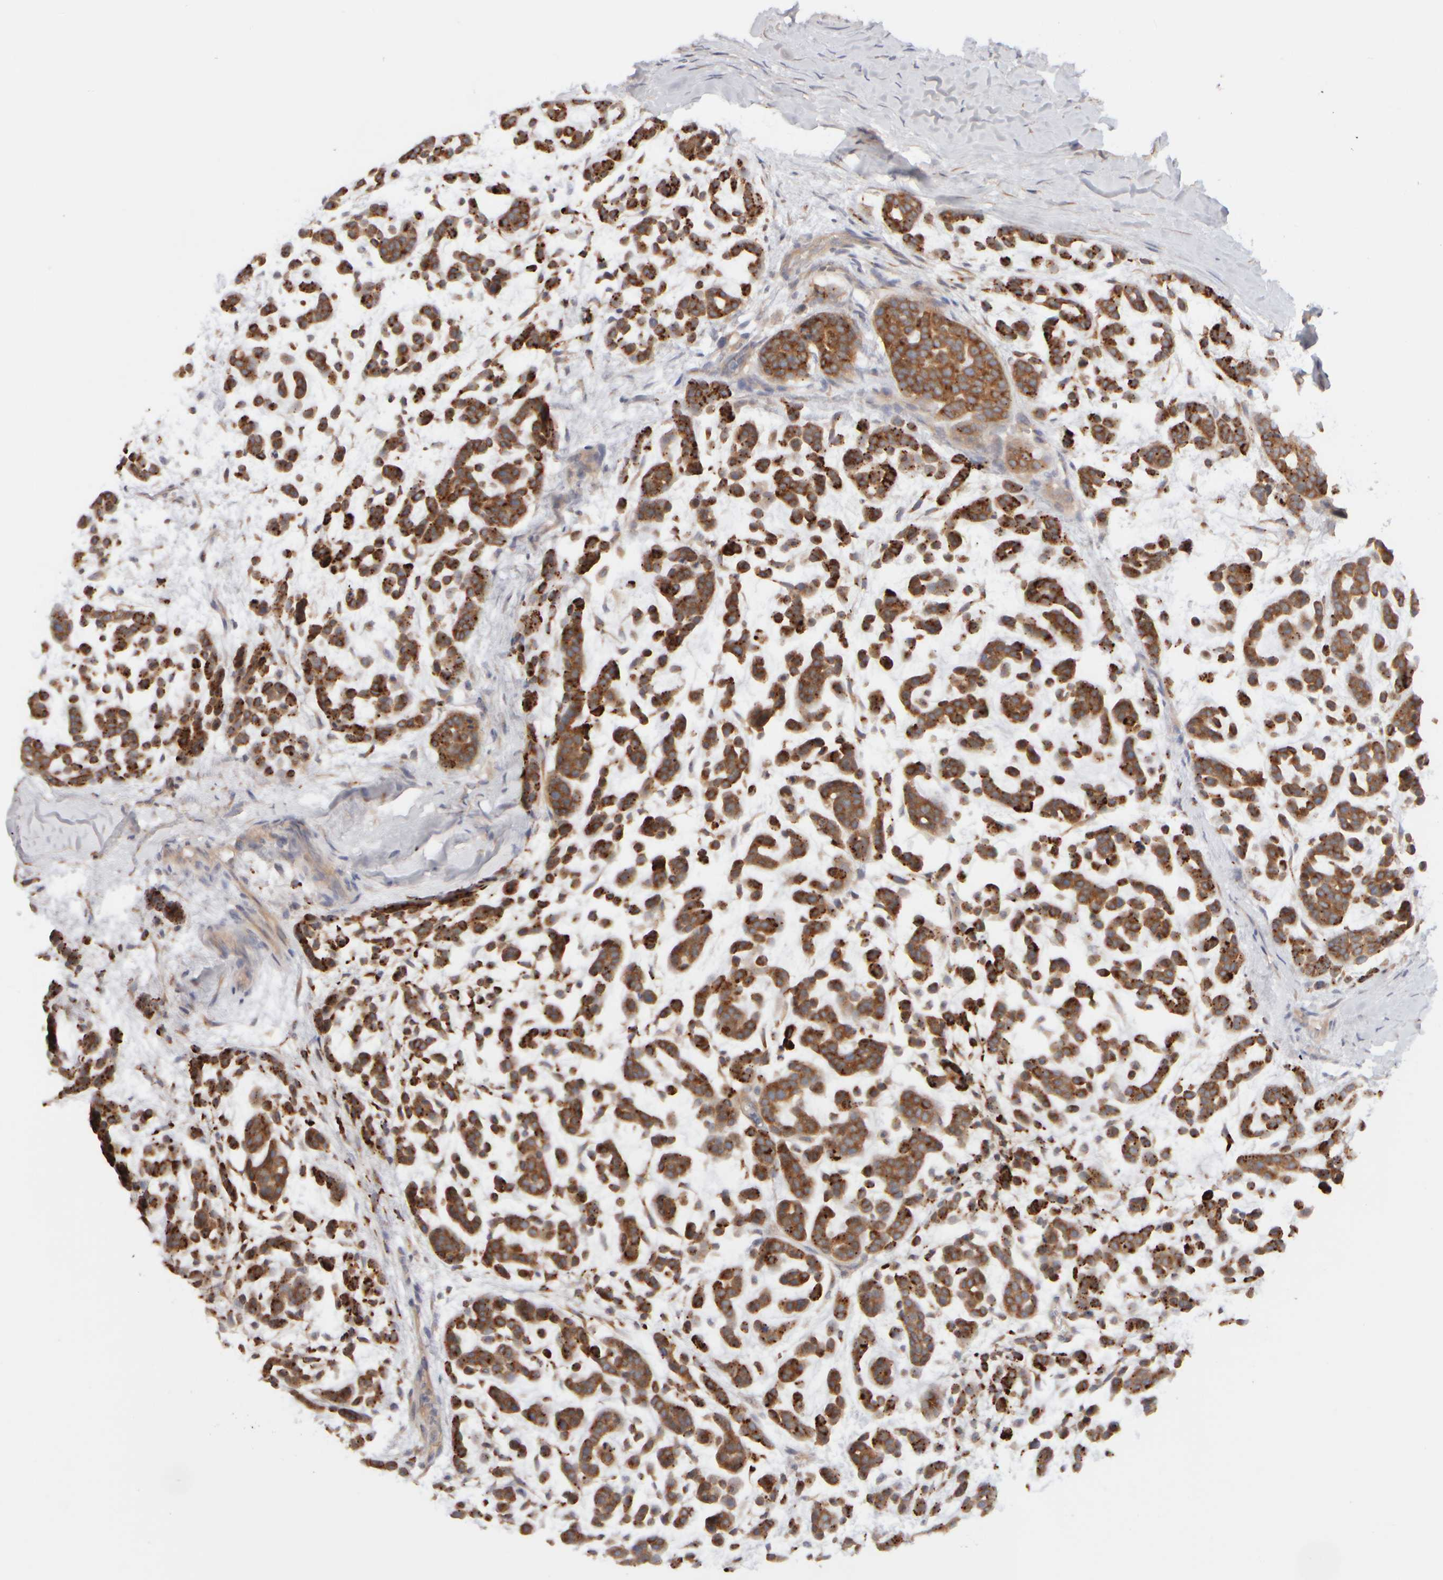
{"staining": {"intensity": "moderate", "quantity": ">75%", "location": "cytoplasmic/membranous"}, "tissue": "head and neck cancer", "cell_type": "Tumor cells", "image_type": "cancer", "snomed": [{"axis": "morphology", "description": "Adenocarcinoma, NOS"}, {"axis": "morphology", "description": "Adenoma, NOS"}, {"axis": "topography", "description": "Head-Neck"}], "caption": "Head and neck adenocarcinoma tissue exhibits moderate cytoplasmic/membranous positivity in approximately >75% of tumor cells", "gene": "GOPC", "patient": {"sex": "female", "age": 55}}